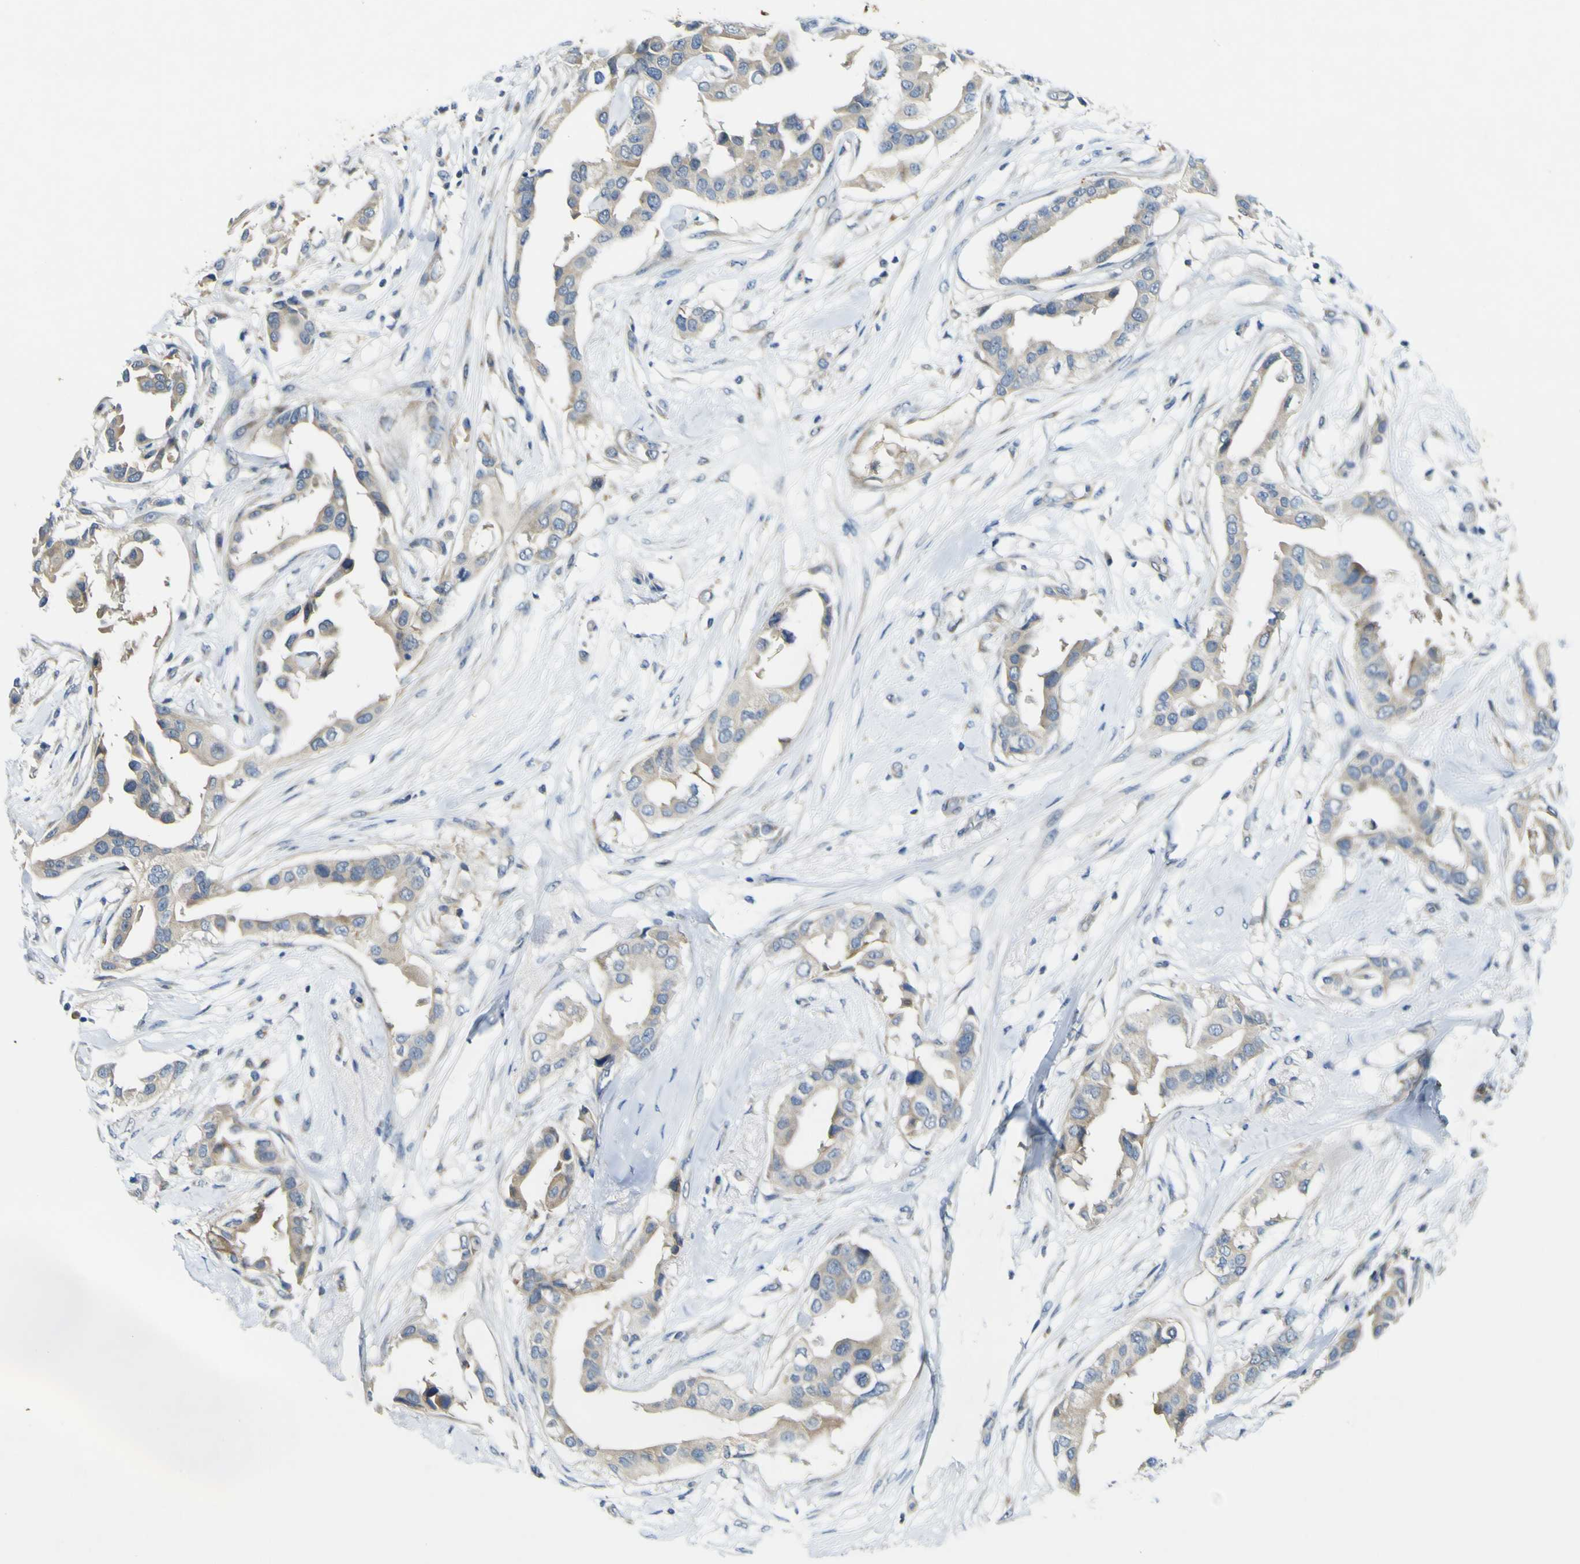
{"staining": {"intensity": "weak", "quantity": "<25%", "location": "cytoplasmic/membranous"}, "tissue": "breast cancer", "cell_type": "Tumor cells", "image_type": "cancer", "snomed": [{"axis": "morphology", "description": "Duct carcinoma"}, {"axis": "topography", "description": "Breast"}], "caption": "This histopathology image is of breast intraductal carcinoma stained with IHC to label a protein in brown with the nuclei are counter-stained blue. There is no positivity in tumor cells. (Brightfield microscopy of DAB immunohistochemistry (IHC) at high magnification).", "gene": "LDLR", "patient": {"sex": "female", "age": 40}}